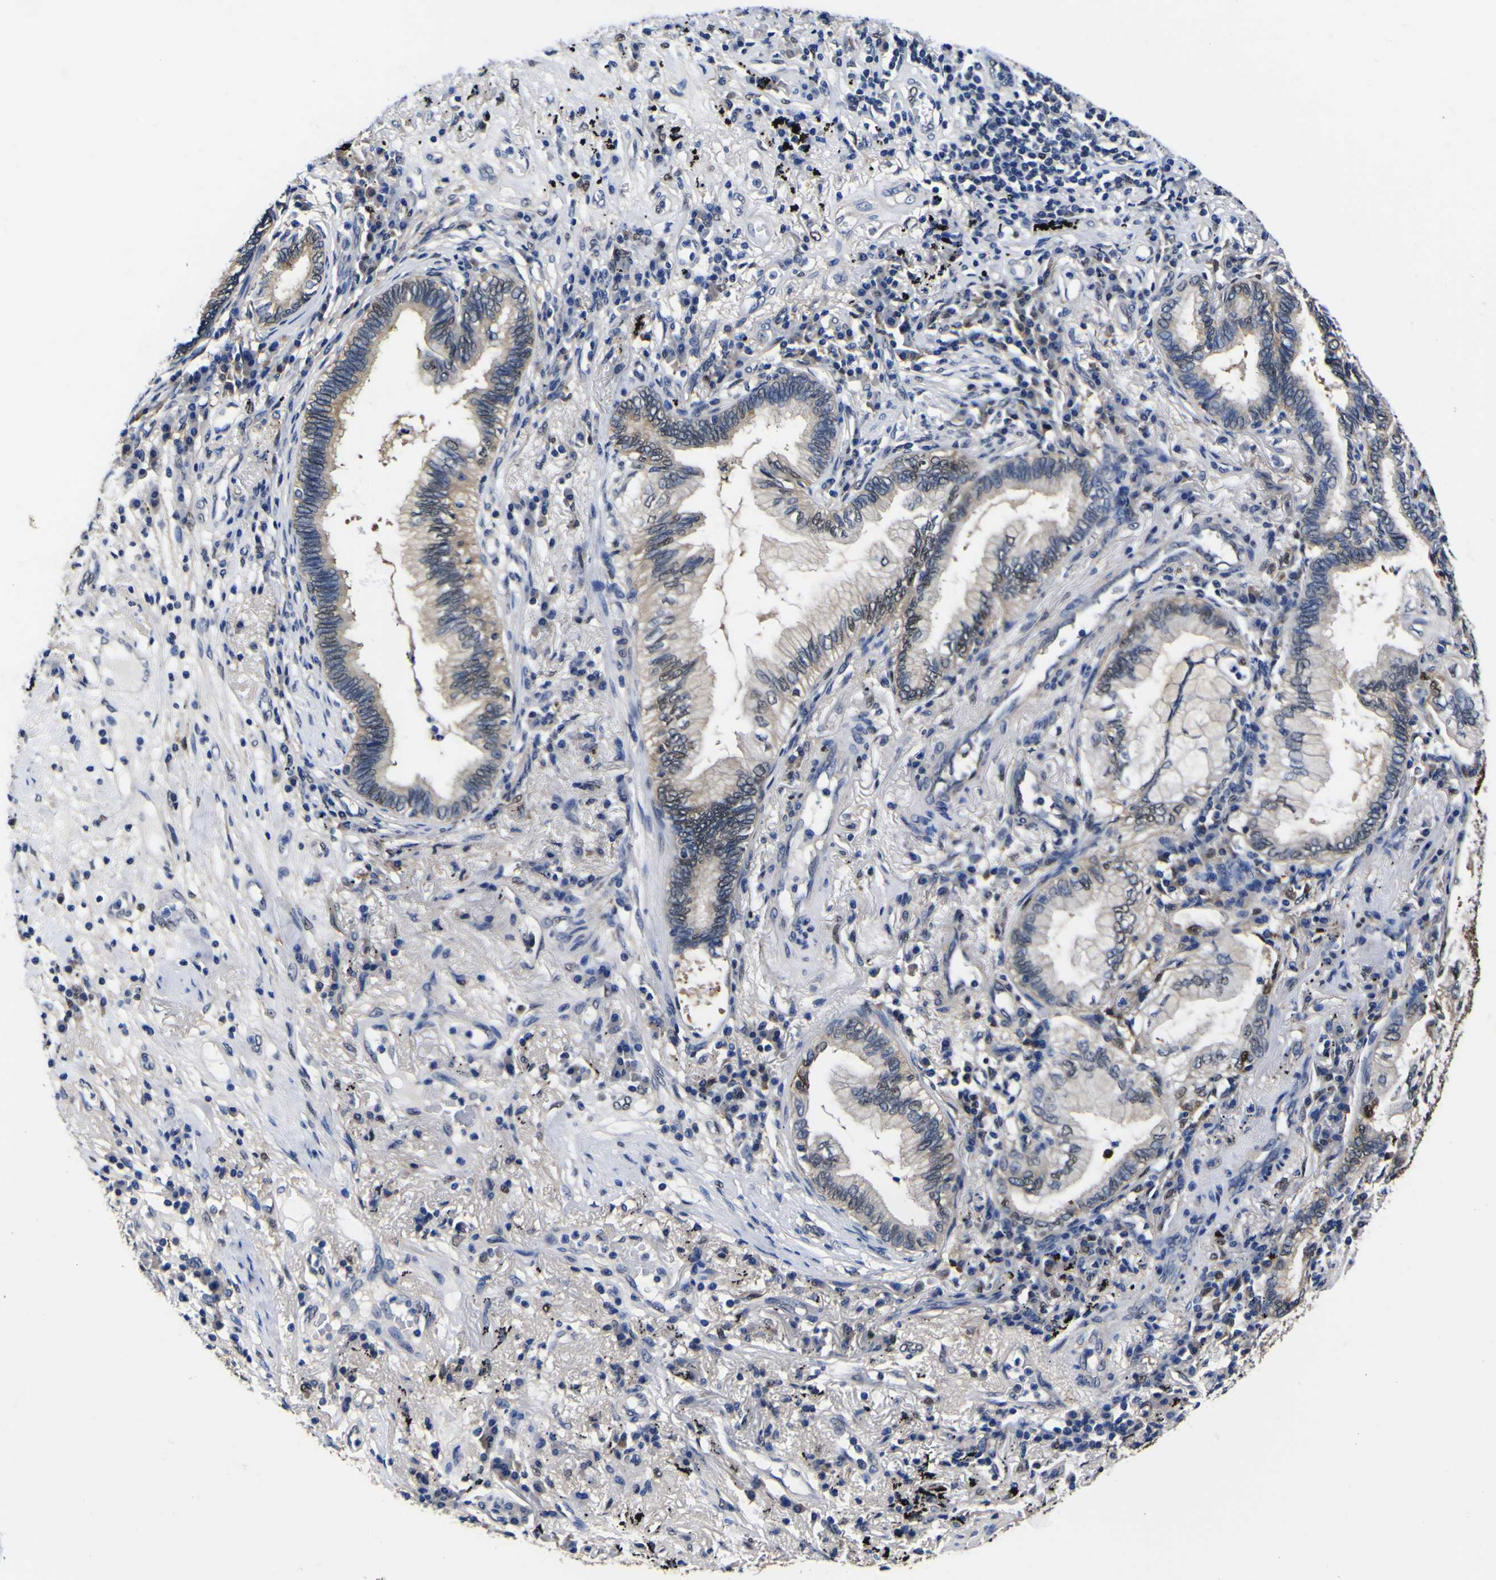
{"staining": {"intensity": "weak", "quantity": "<25%", "location": "cytoplasmic/membranous,nuclear"}, "tissue": "lung cancer", "cell_type": "Tumor cells", "image_type": "cancer", "snomed": [{"axis": "morphology", "description": "Normal tissue, NOS"}, {"axis": "morphology", "description": "Adenocarcinoma, NOS"}, {"axis": "topography", "description": "Bronchus"}, {"axis": "topography", "description": "Lung"}], "caption": "Tumor cells are negative for brown protein staining in lung cancer (adenocarcinoma). (Brightfield microscopy of DAB immunohistochemistry at high magnification).", "gene": "FAM110B", "patient": {"sex": "female", "age": 70}}